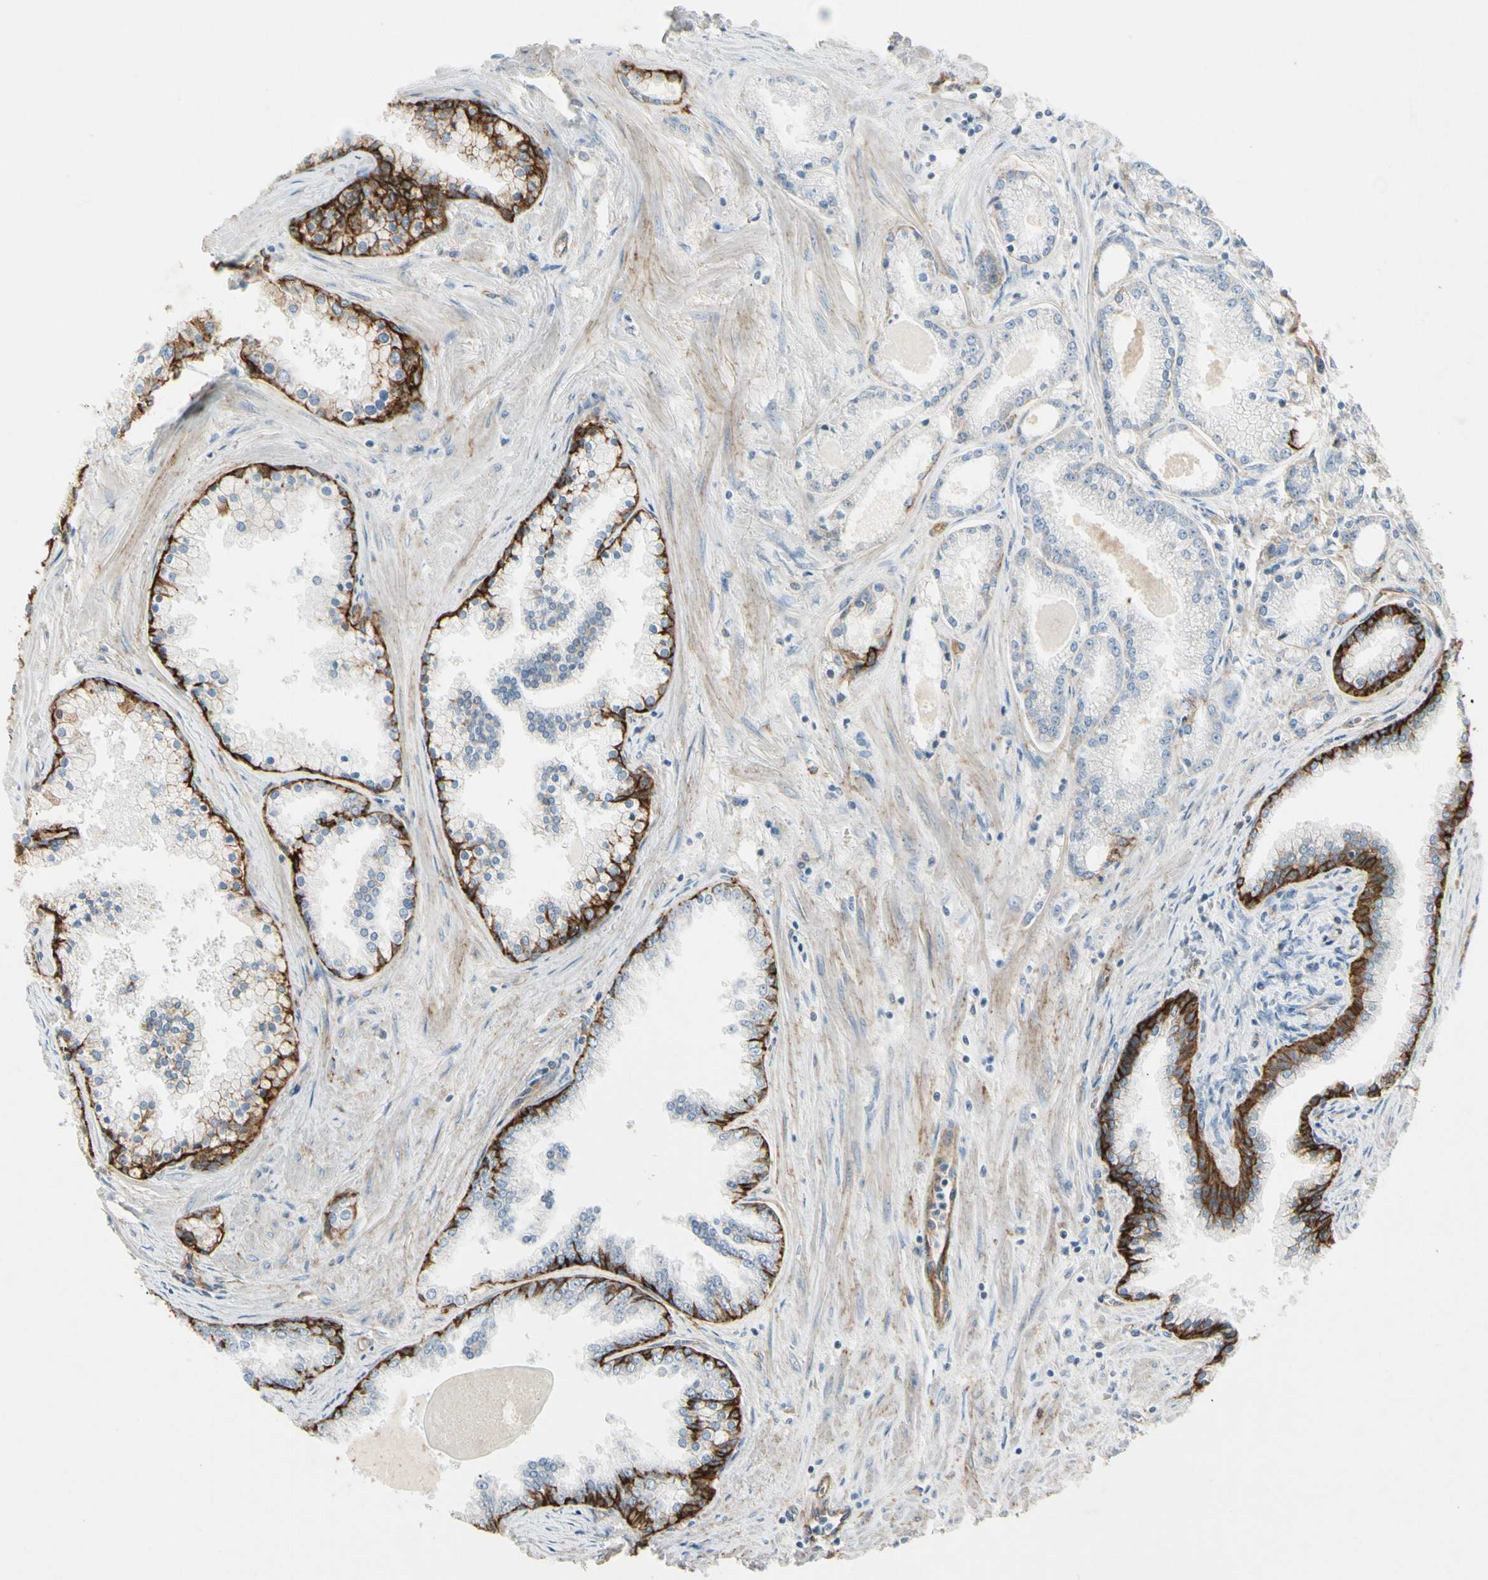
{"staining": {"intensity": "negative", "quantity": "none", "location": "none"}, "tissue": "prostate cancer", "cell_type": "Tumor cells", "image_type": "cancer", "snomed": [{"axis": "morphology", "description": "Adenocarcinoma, High grade"}, {"axis": "topography", "description": "Prostate"}], "caption": "DAB immunohistochemical staining of human prostate cancer shows no significant positivity in tumor cells. Brightfield microscopy of IHC stained with DAB (brown) and hematoxylin (blue), captured at high magnification.", "gene": "ITGA3", "patient": {"sex": "male", "age": 61}}